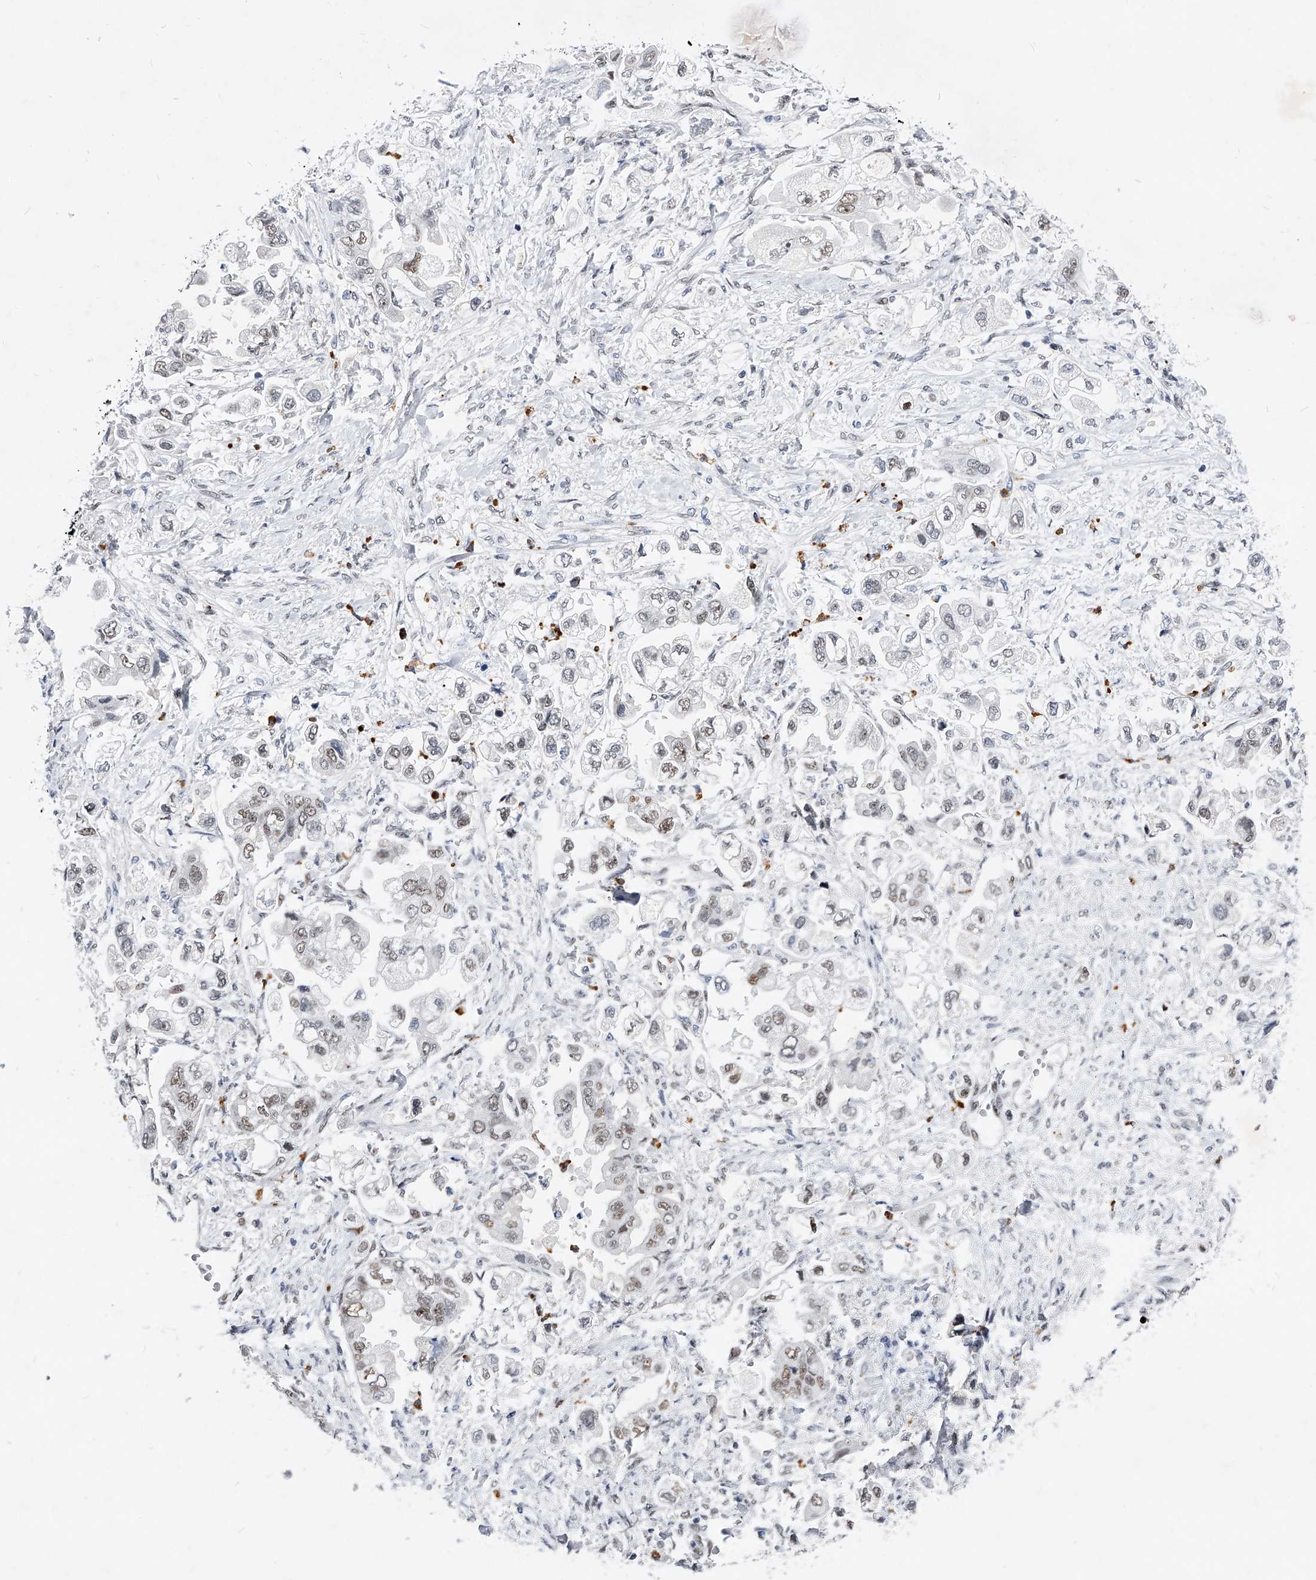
{"staining": {"intensity": "moderate", "quantity": ">75%", "location": "nuclear"}, "tissue": "stomach cancer", "cell_type": "Tumor cells", "image_type": "cancer", "snomed": [{"axis": "morphology", "description": "Adenocarcinoma, NOS"}, {"axis": "topography", "description": "Stomach"}], "caption": "Stomach adenocarcinoma tissue demonstrates moderate nuclear staining in approximately >75% of tumor cells, visualized by immunohistochemistry. Immunohistochemistry (ihc) stains the protein of interest in brown and the nuclei are stained blue.", "gene": "TESK2", "patient": {"sex": "male", "age": 62}}